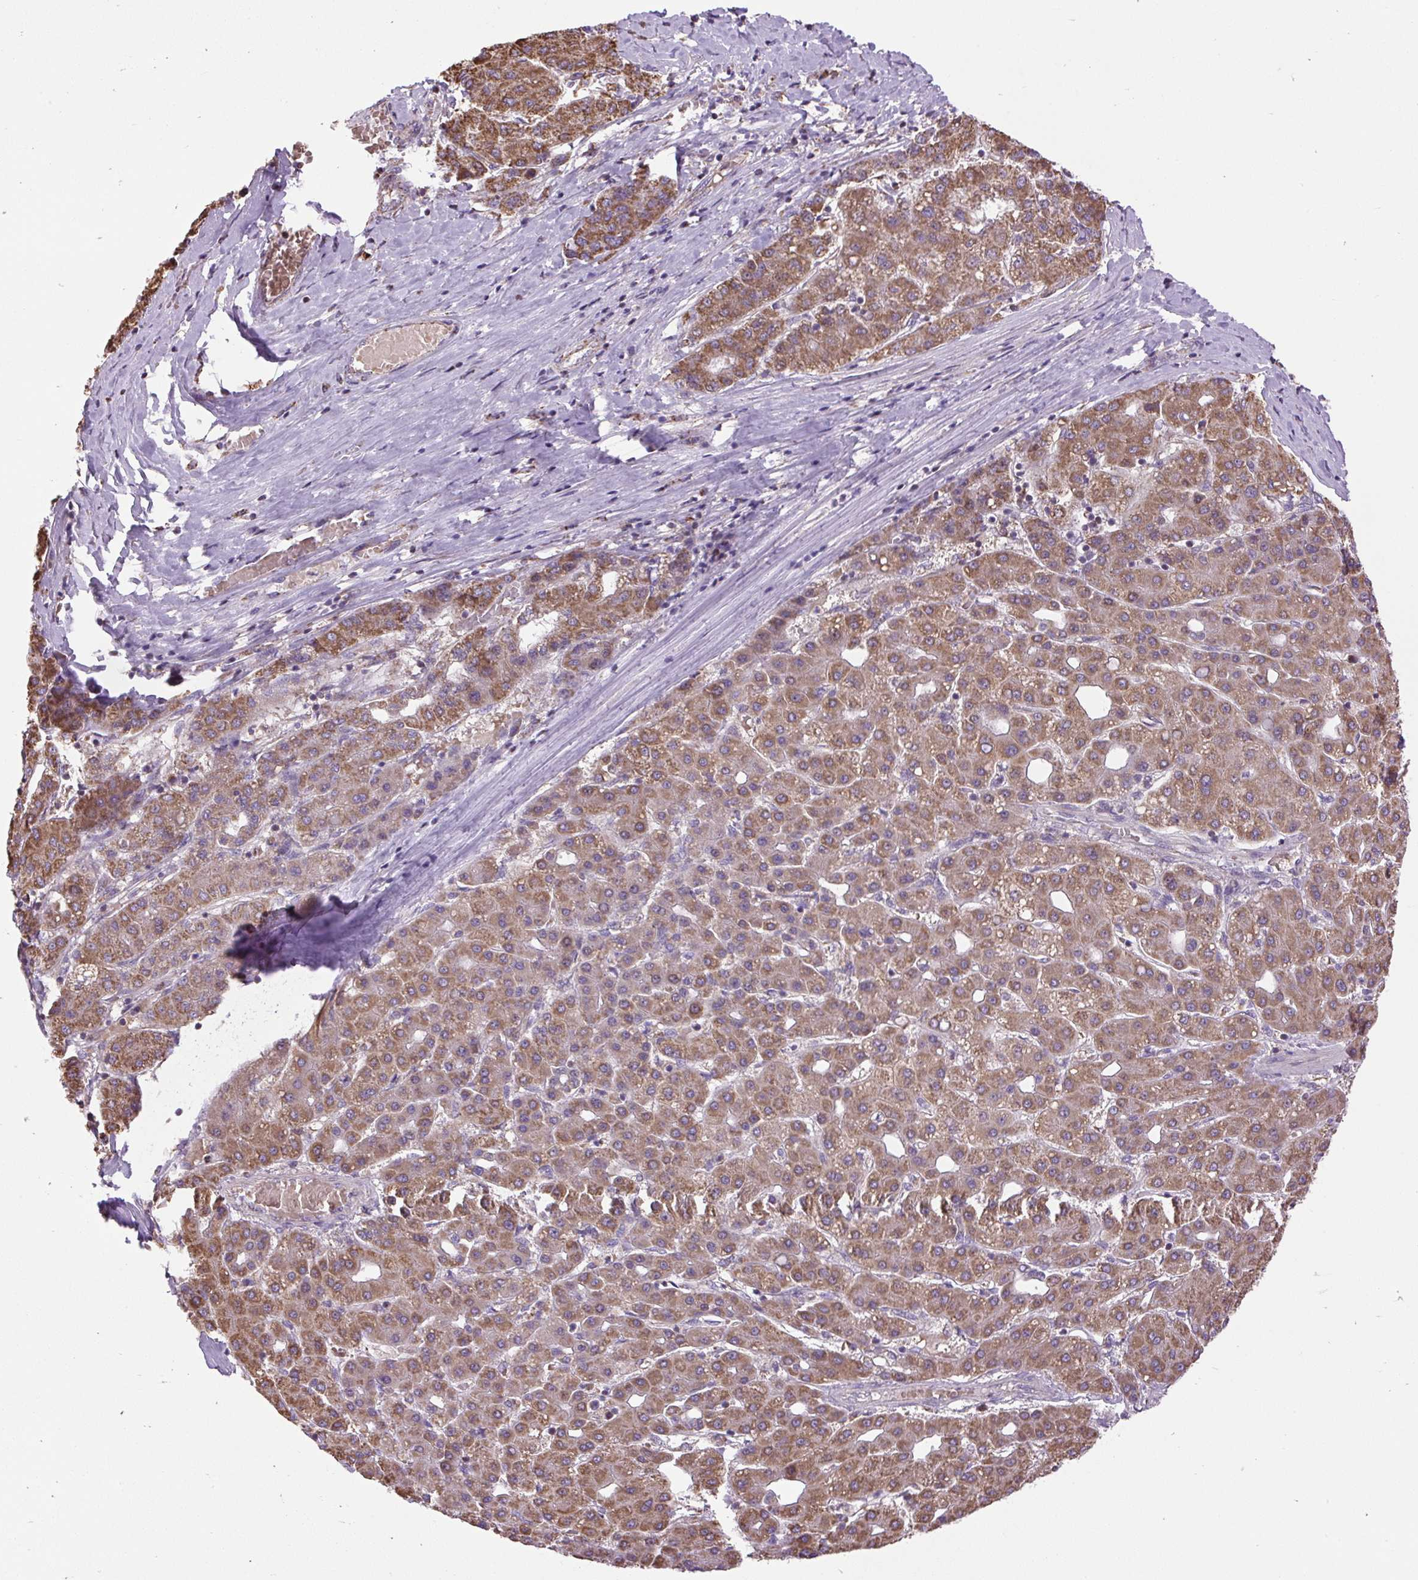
{"staining": {"intensity": "moderate", "quantity": ">75%", "location": "cytoplasmic/membranous"}, "tissue": "liver cancer", "cell_type": "Tumor cells", "image_type": "cancer", "snomed": [{"axis": "morphology", "description": "Carcinoma, Hepatocellular, NOS"}, {"axis": "topography", "description": "Liver"}], "caption": "Approximately >75% of tumor cells in human liver hepatocellular carcinoma display moderate cytoplasmic/membranous protein positivity as visualized by brown immunohistochemical staining.", "gene": "PLCG1", "patient": {"sex": "male", "age": 65}}